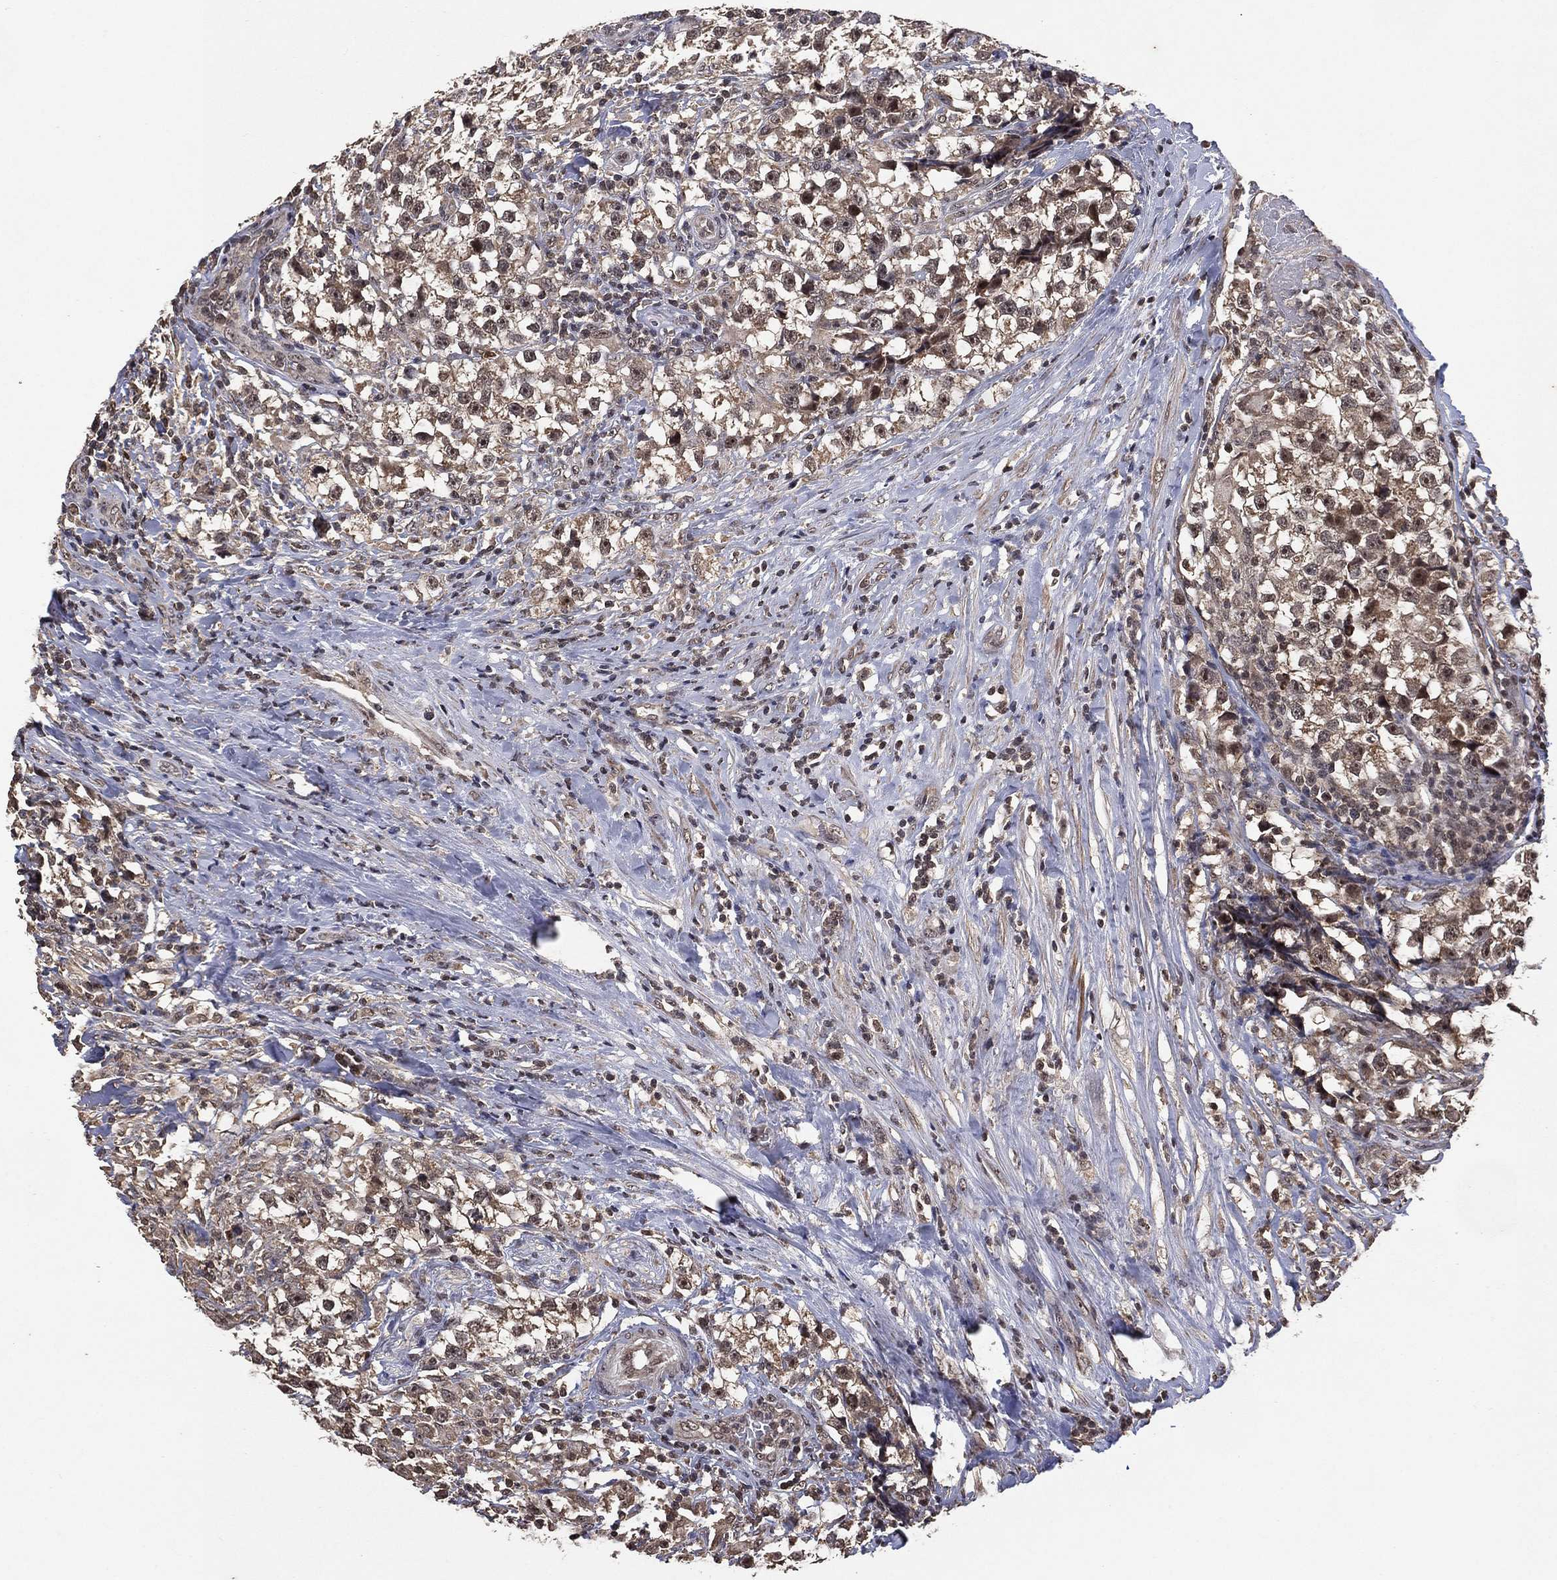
{"staining": {"intensity": "strong", "quantity": "<25%", "location": "nuclear"}, "tissue": "testis cancer", "cell_type": "Tumor cells", "image_type": "cancer", "snomed": [{"axis": "morphology", "description": "Seminoma, NOS"}, {"axis": "topography", "description": "Testis"}], "caption": "Strong nuclear positivity for a protein is appreciated in approximately <25% of tumor cells of testis cancer using IHC.", "gene": "NELFCD", "patient": {"sex": "male", "age": 46}}